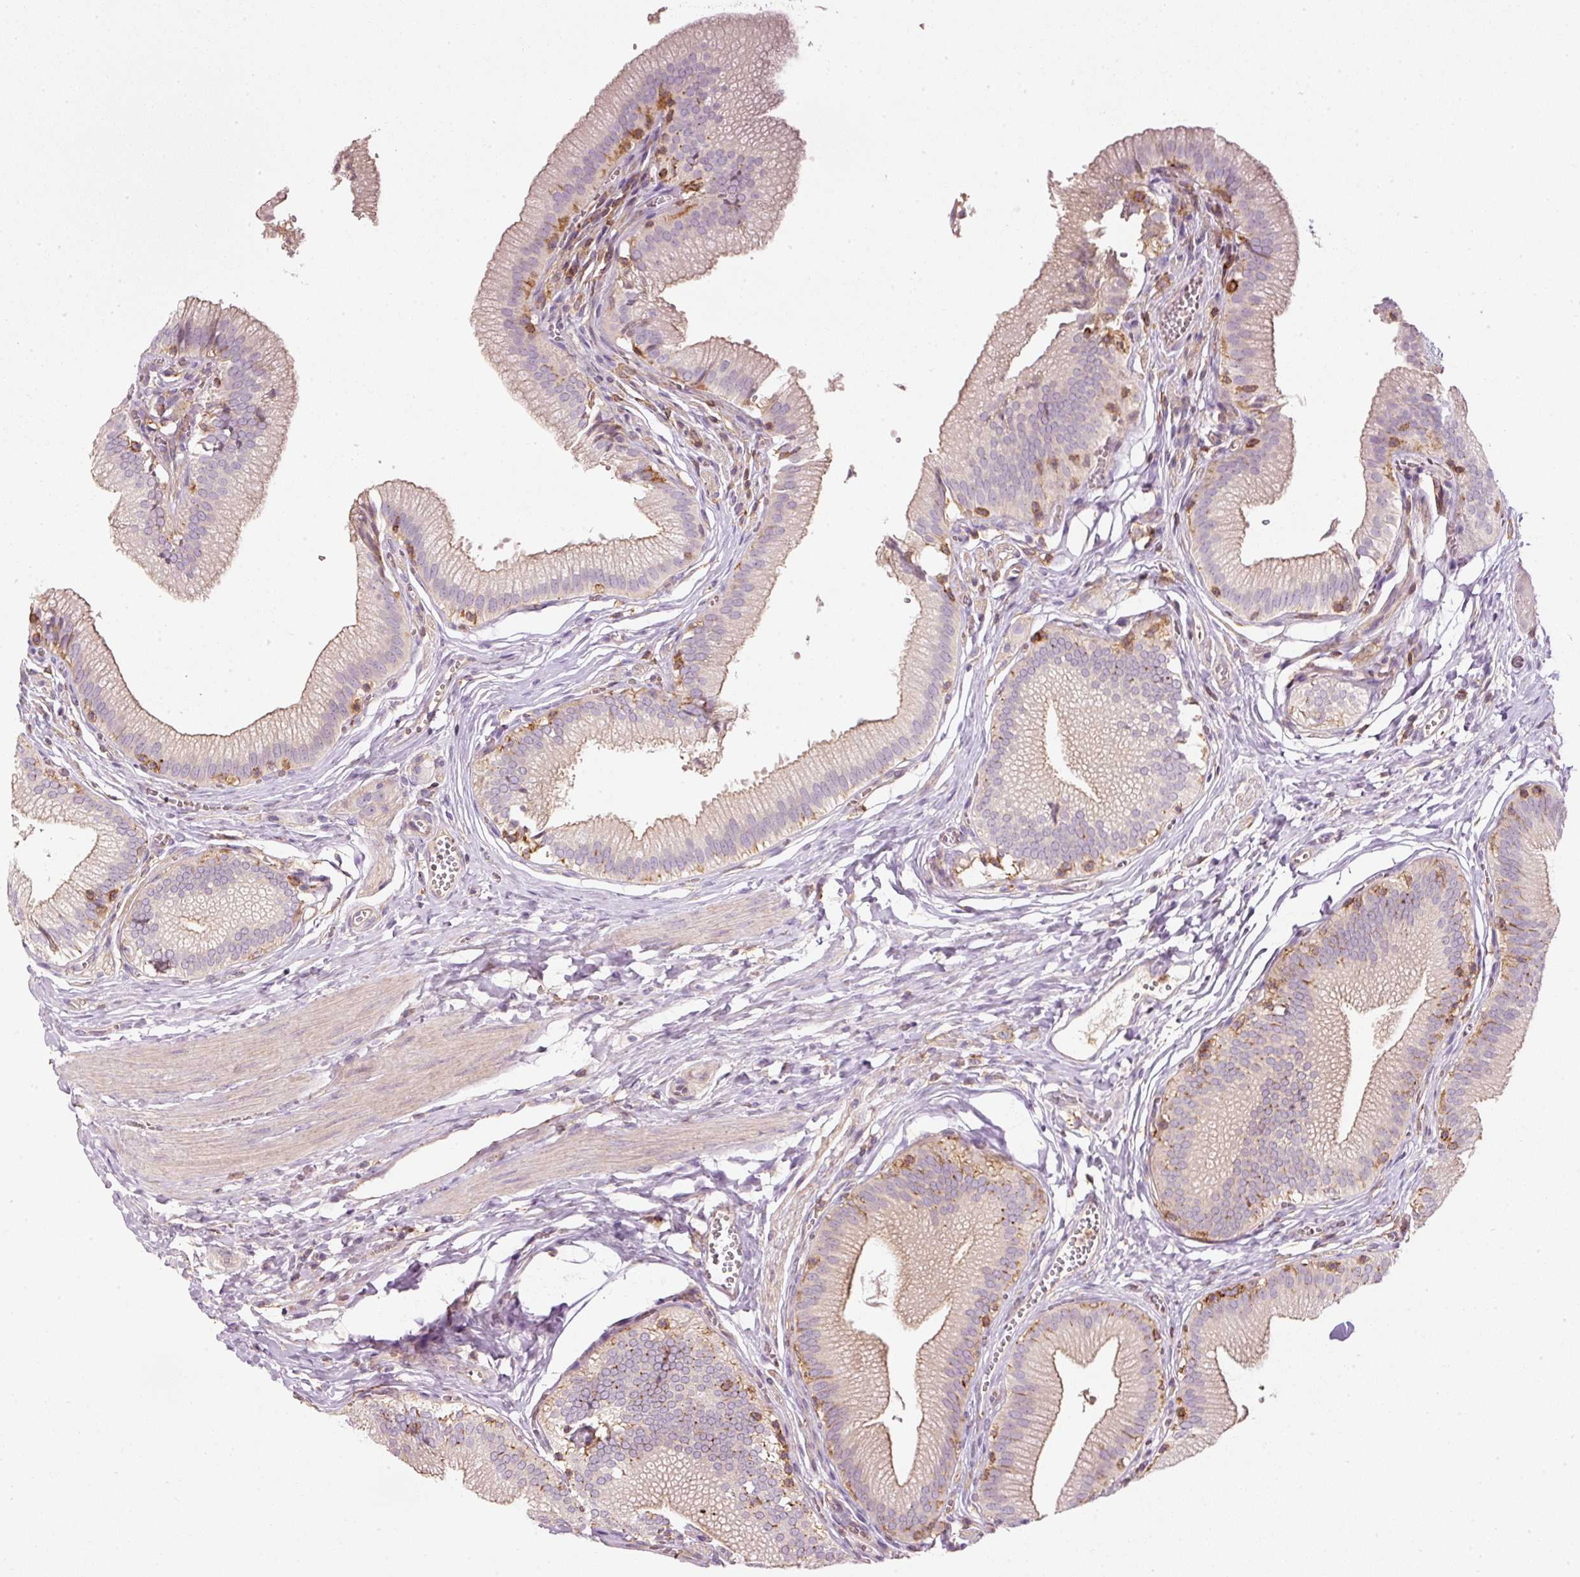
{"staining": {"intensity": "weak", "quantity": "25%-75%", "location": "cytoplasmic/membranous"}, "tissue": "gallbladder", "cell_type": "Glandular cells", "image_type": "normal", "snomed": [{"axis": "morphology", "description": "Normal tissue, NOS"}, {"axis": "topography", "description": "Gallbladder"}, {"axis": "topography", "description": "Peripheral nerve tissue"}], "caption": "Brown immunohistochemical staining in unremarkable gallbladder reveals weak cytoplasmic/membranous expression in about 25%-75% of glandular cells. The staining was performed using DAB, with brown indicating positive protein expression. Nuclei are stained blue with hematoxylin.", "gene": "SIPA1", "patient": {"sex": "male", "age": 17}}